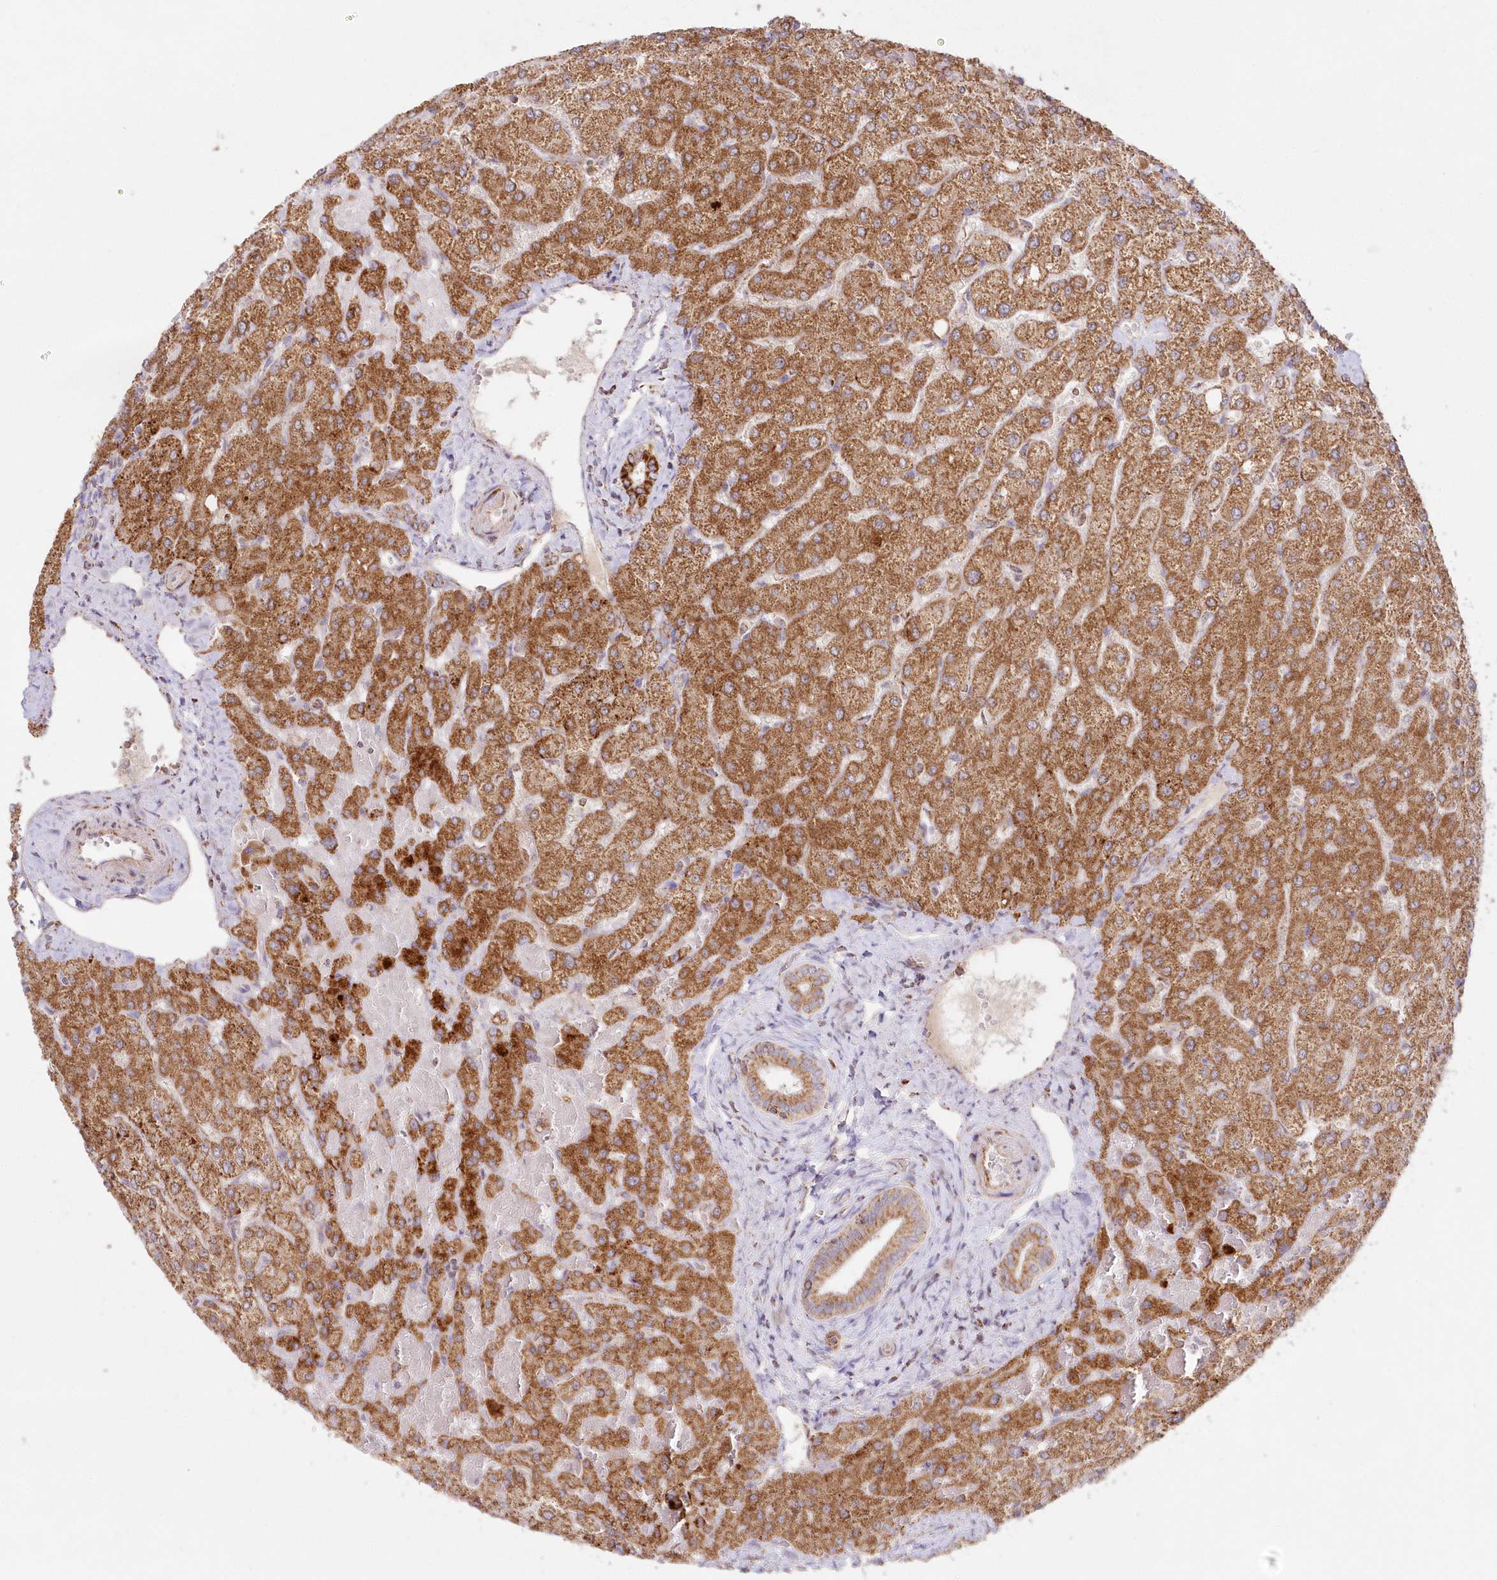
{"staining": {"intensity": "moderate", "quantity": ">75%", "location": "cytoplasmic/membranous"}, "tissue": "liver", "cell_type": "Cholangiocytes", "image_type": "normal", "snomed": [{"axis": "morphology", "description": "Normal tissue, NOS"}, {"axis": "topography", "description": "Liver"}], "caption": "Cholangiocytes exhibit medium levels of moderate cytoplasmic/membranous staining in approximately >75% of cells in unremarkable liver.", "gene": "DNA2", "patient": {"sex": "female", "age": 54}}